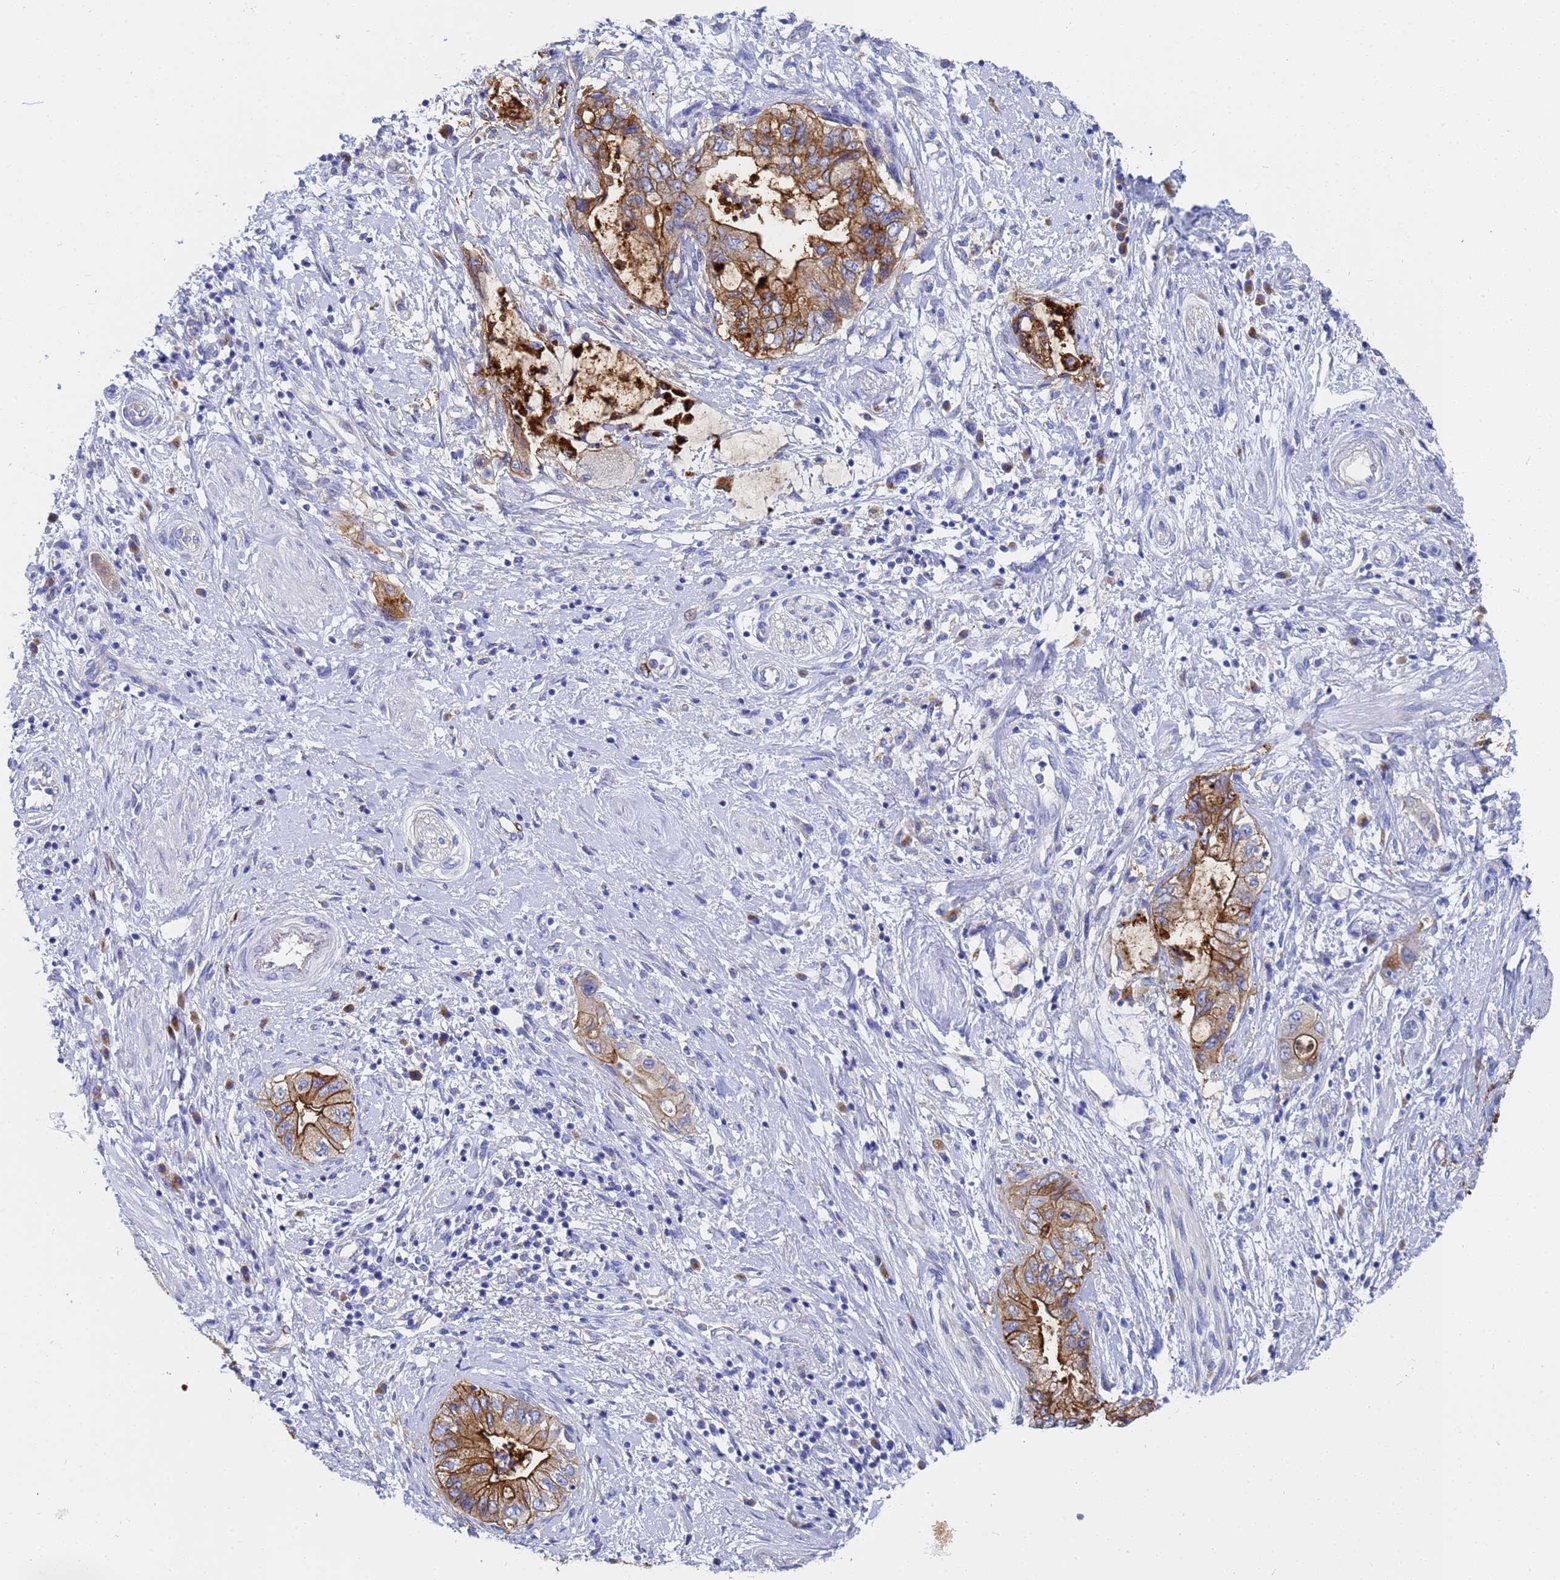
{"staining": {"intensity": "strong", "quantity": ">75%", "location": "cytoplasmic/membranous"}, "tissue": "pancreatic cancer", "cell_type": "Tumor cells", "image_type": "cancer", "snomed": [{"axis": "morphology", "description": "Adenocarcinoma, NOS"}, {"axis": "topography", "description": "Pancreas"}], "caption": "DAB immunohistochemical staining of pancreatic cancer (adenocarcinoma) reveals strong cytoplasmic/membranous protein staining in about >75% of tumor cells. (DAB (3,3'-diaminobenzidine) = brown stain, brightfield microscopy at high magnification).", "gene": "TM4SF4", "patient": {"sex": "female", "age": 73}}